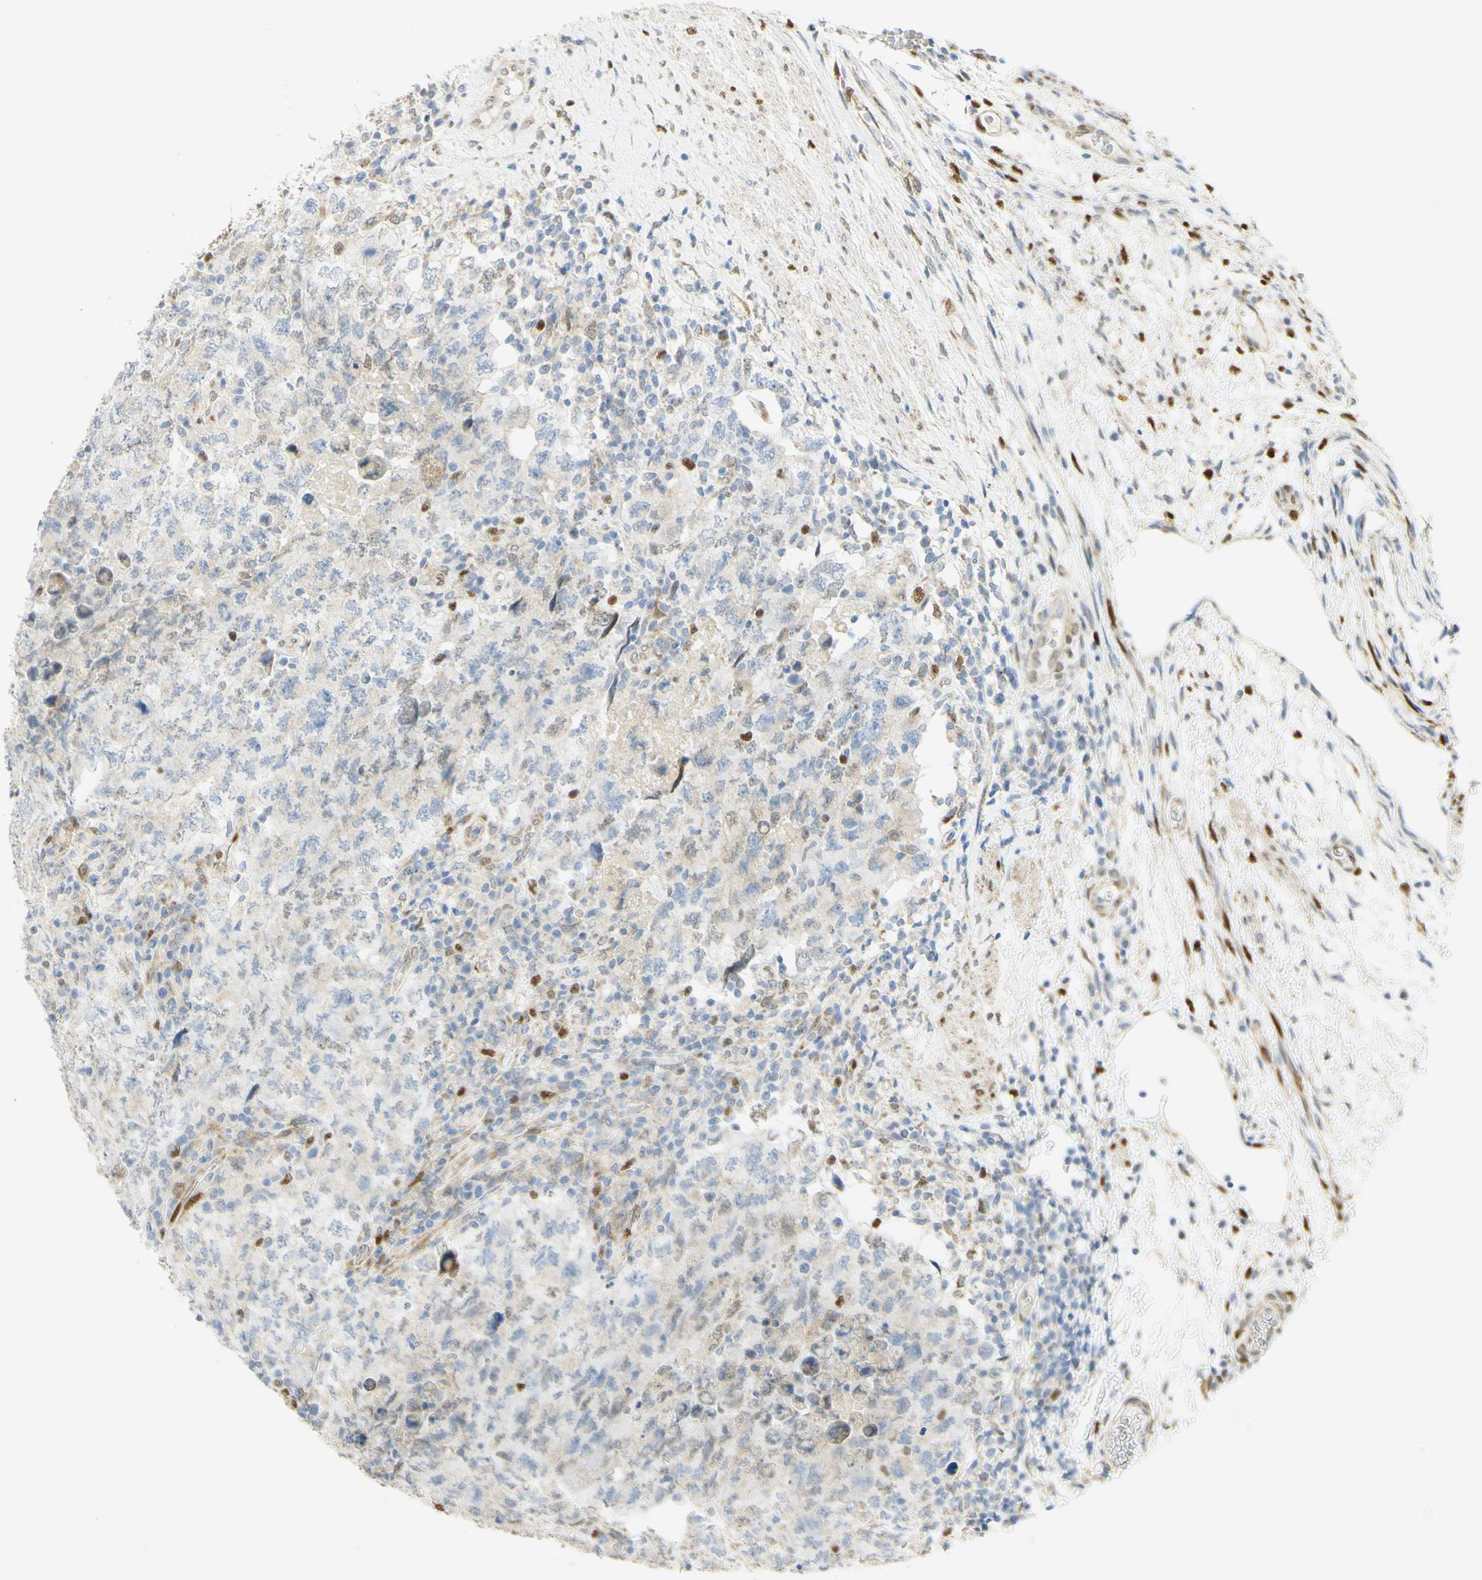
{"staining": {"intensity": "negative", "quantity": "none", "location": "none"}, "tissue": "testis cancer", "cell_type": "Tumor cells", "image_type": "cancer", "snomed": [{"axis": "morphology", "description": "Carcinoma, Embryonal, NOS"}, {"axis": "topography", "description": "Testis"}], "caption": "High power microscopy photomicrograph of an IHC micrograph of testis embryonal carcinoma, revealing no significant positivity in tumor cells. The staining is performed using DAB brown chromogen with nuclei counter-stained in using hematoxylin.", "gene": "E2F1", "patient": {"sex": "male", "age": 26}}